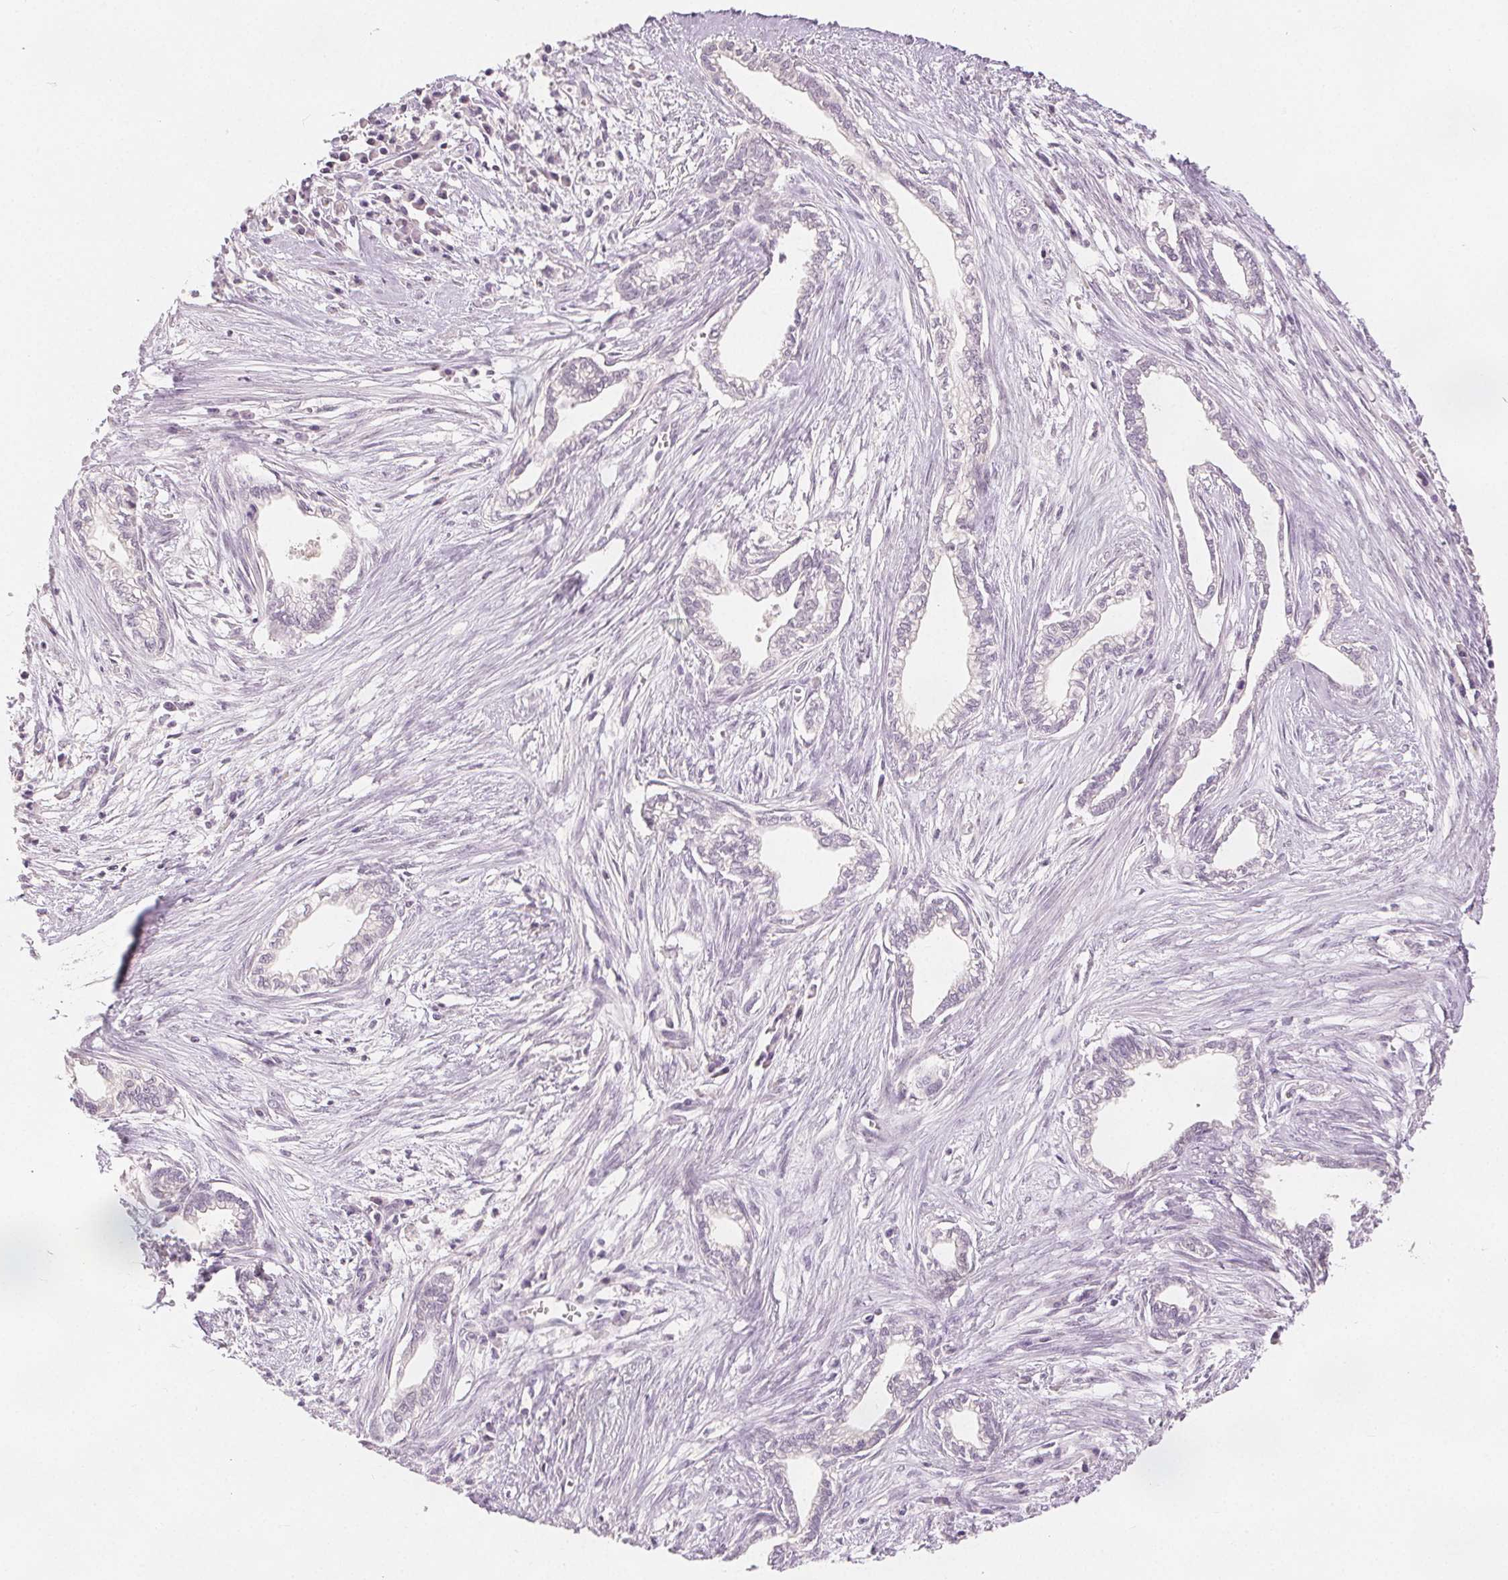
{"staining": {"intensity": "negative", "quantity": "none", "location": "none"}, "tissue": "cervical cancer", "cell_type": "Tumor cells", "image_type": "cancer", "snomed": [{"axis": "morphology", "description": "Adenocarcinoma, NOS"}, {"axis": "topography", "description": "Cervix"}], "caption": "Photomicrograph shows no protein expression in tumor cells of cervical cancer tissue.", "gene": "SLC27A5", "patient": {"sex": "female", "age": 62}}